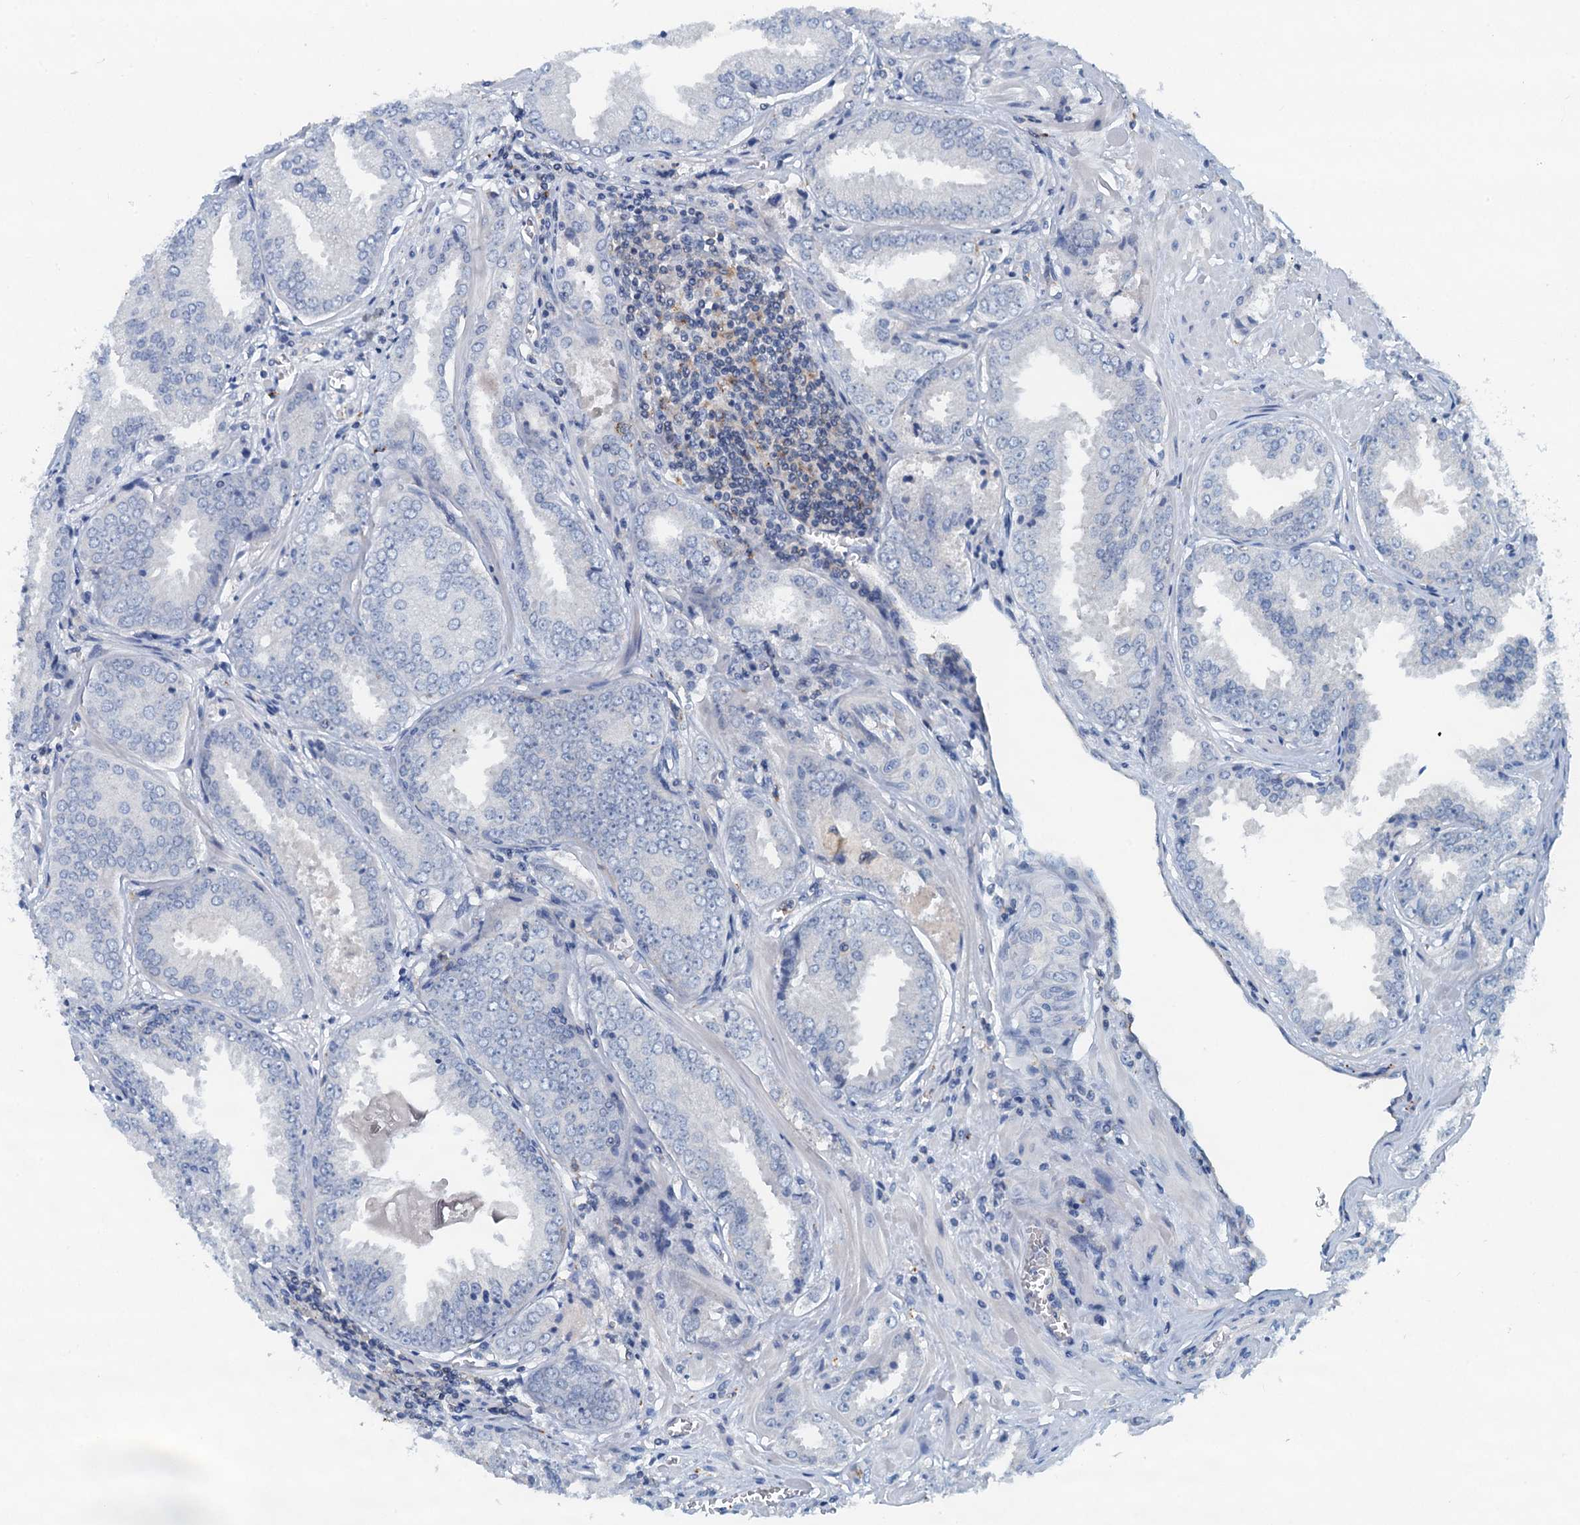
{"staining": {"intensity": "negative", "quantity": "none", "location": "none"}, "tissue": "prostate cancer", "cell_type": "Tumor cells", "image_type": "cancer", "snomed": [{"axis": "morphology", "description": "Adenocarcinoma, Low grade"}, {"axis": "topography", "description": "Prostate"}], "caption": "An immunohistochemistry image of prostate adenocarcinoma (low-grade) is shown. There is no staining in tumor cells of prostate adenocarcinoma (low-grade).", "gene": "THAP10", "patient": {"sex": "male", "age": 67}}